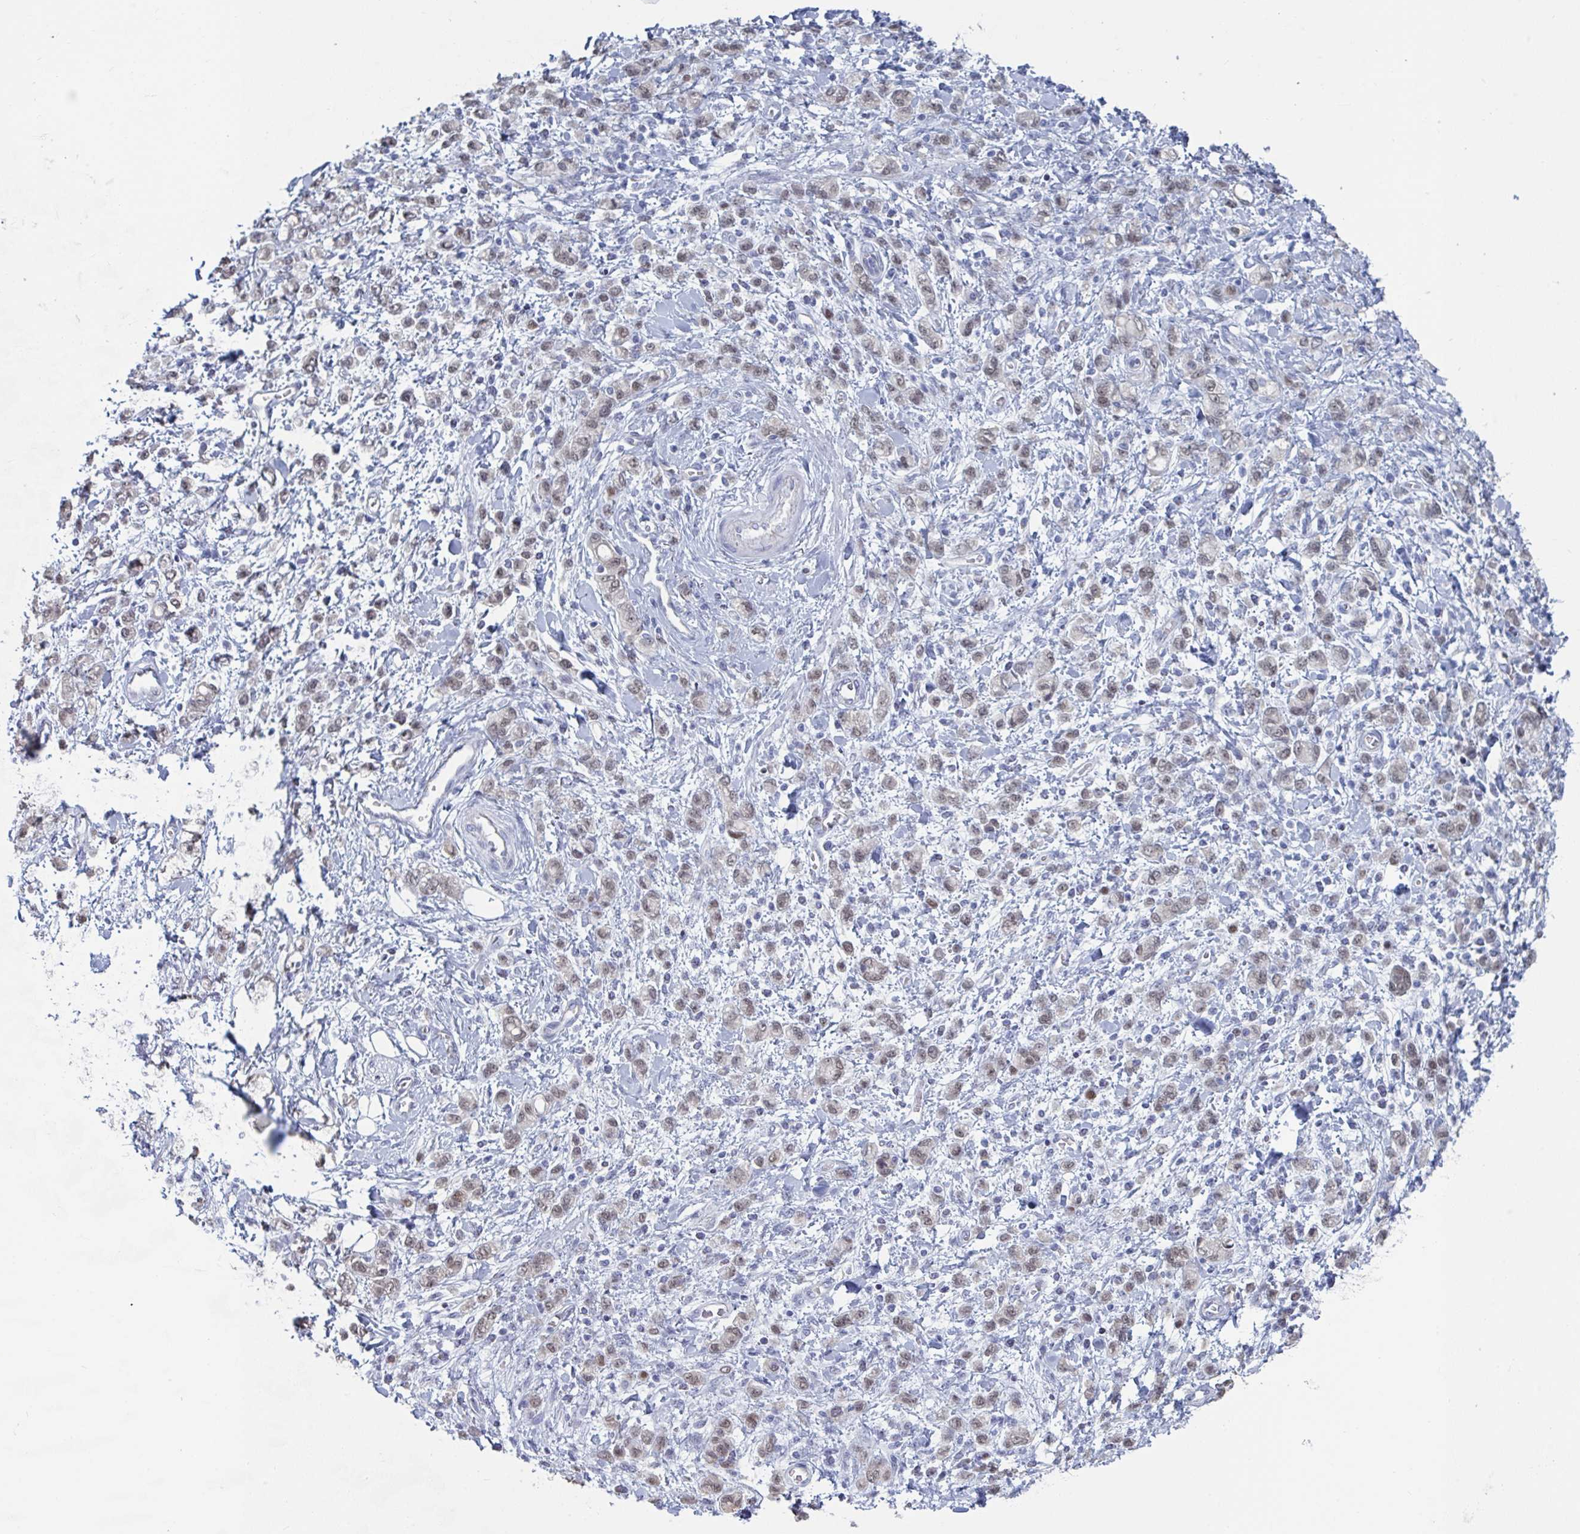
{"staining": {"intensity": "weak", "quantity": "25%-75%", "location": "nuclear"}, "tissue": "stomach cancer", "cell_type": "Tumor cells", "image_type": "cancer", "snomed": [{"axis": "morphology", "description": "Adenocarcinoma, NOS"}, {"axis": "topography", "description": "Stomach"}], "caption": "Protein staining by immunohistochemistry shows weak nuclear expression in approximately 25%-75% of tumor cells in stomach cancer. (brown staining indicates protein expression, while blue staining denotes nuclei).", "gene": "FOXA1", "patient": {"sex": "male", "age": 77}}